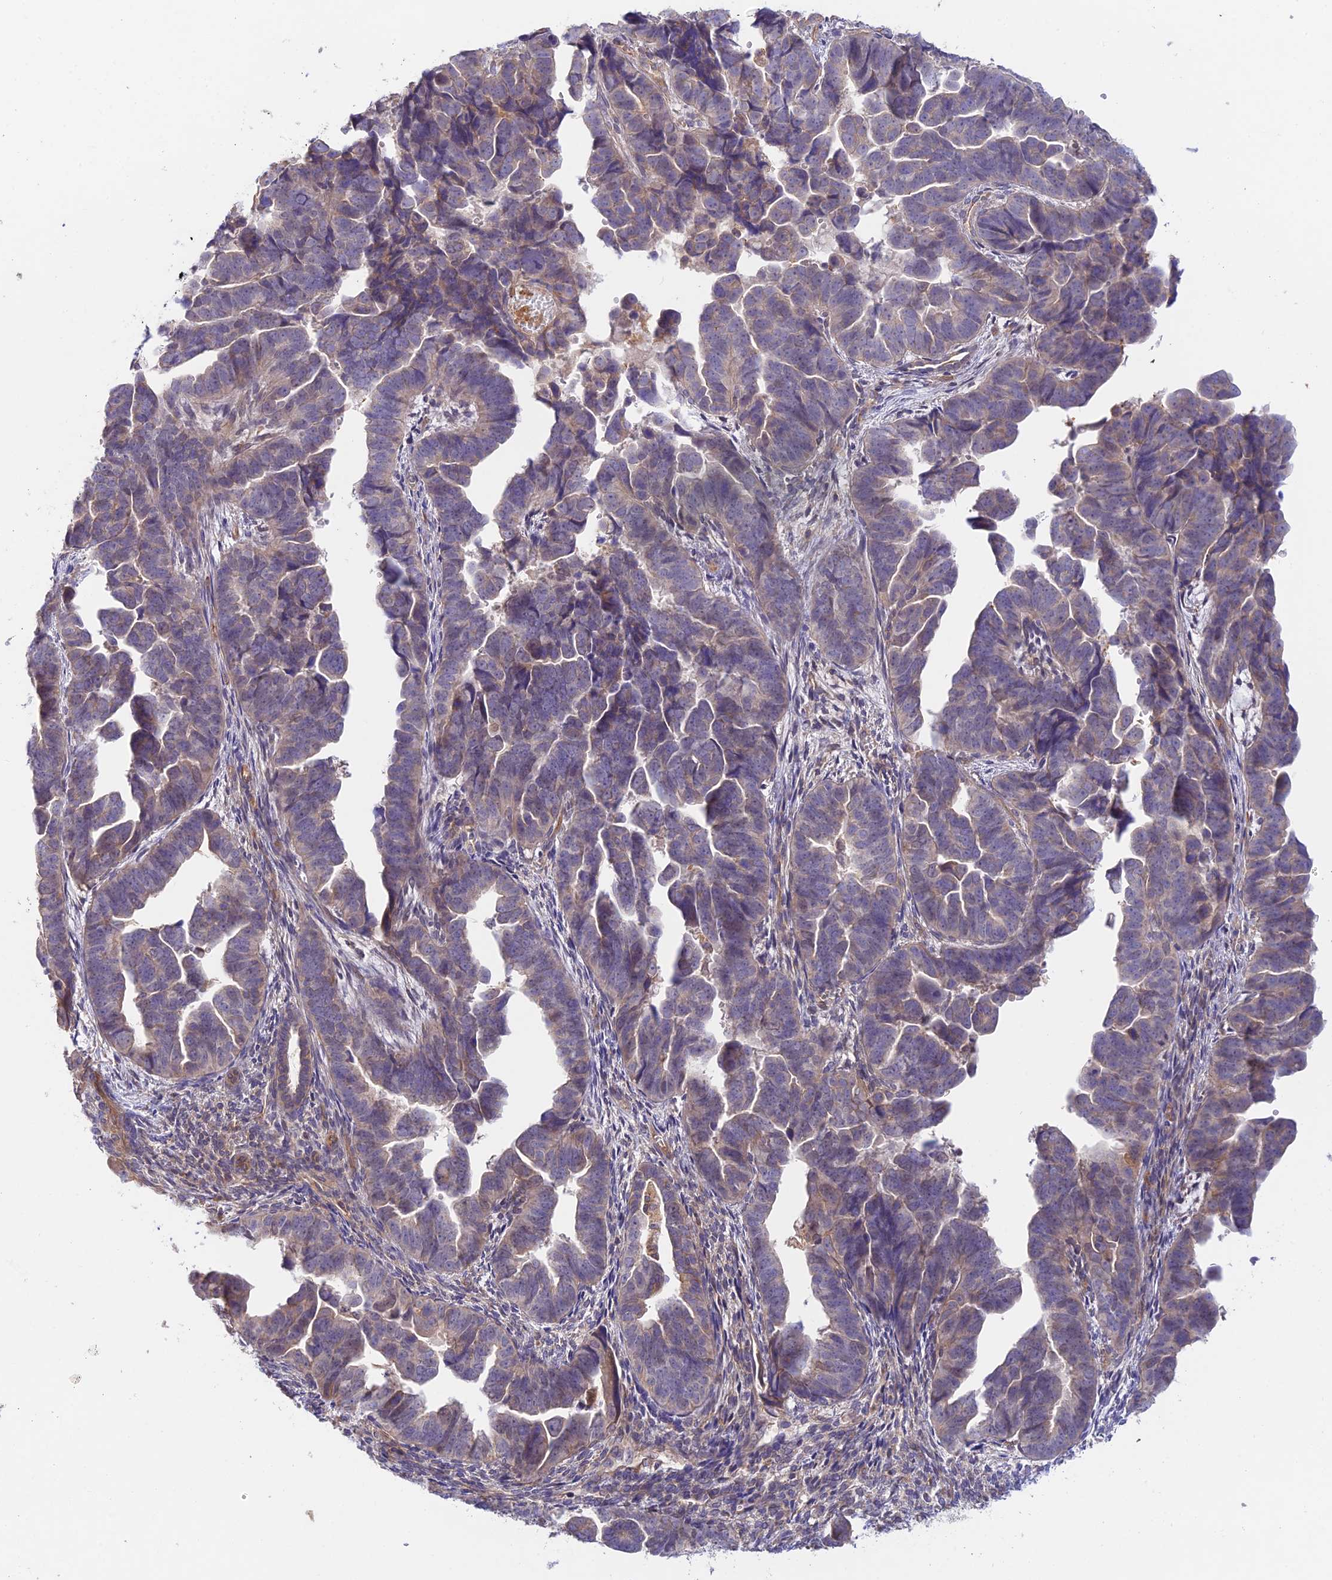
{"staining": {"intensity": "weak", "quantity": "25%-75%", "location": "cytoplasmic/membranous"}, "tissue": "endometrial cancer", "cell_type": "Tumor cells", "image_type": "cancer", "snomed": [{"axis": "morphology", "description": "Adenocarcinoma, NOS"}, {"axis": "topography", "description": "Endometrium"}], "caption": "Endometrial cancer stained with DAB immunohistochemistry displays low levels of weak cytoplasmic/membranous positivity in approximately 25%-75% of tumor cells.", "gene": "MYO9A", "patient": {"sex": "female", "age": 75}}